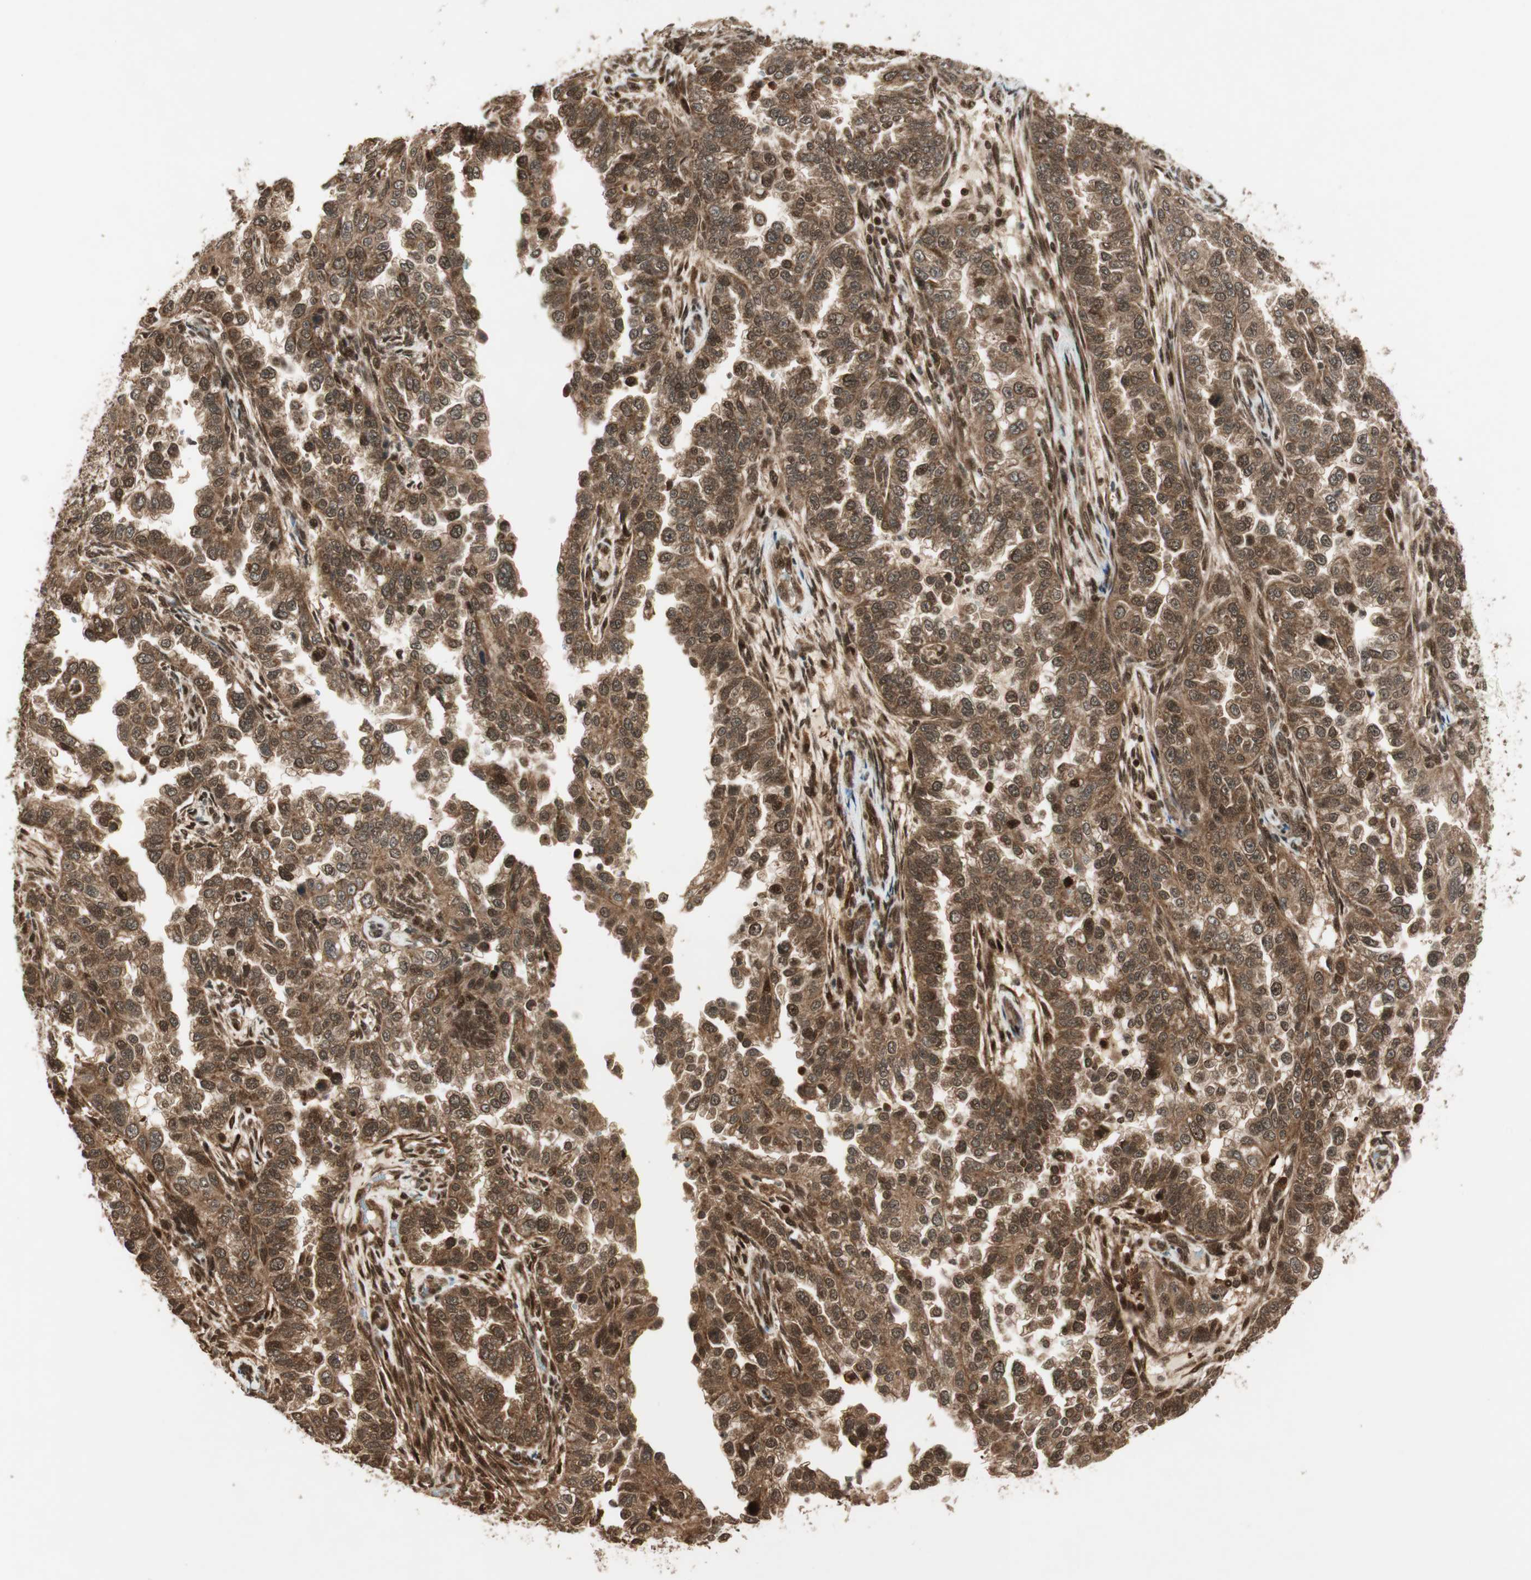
{"staining": {"intensity": "strong", "quantity": ">75%", "location": "cytoplasmic/membranous,nuclear"}, "tissue": "endometrial cancer", "cell_type": "Tumor cells", "image_type": "cancer", "snomed": [{"axis": "morphology", "description": "Adenocarcinoma, NOS"}, {"axis": "topography", "description": "Endometrium"}], "caption": "High-power microscopy captured an IHC photomicrograph of adenocarcinoma (endometrial), revealing strong cytoplasmic/membranous and nuclear staining in approximately >75% of tumor cells. (DAB (3,3'-diaminobenzidine) IHC with brightfield microscopy, high magnification).", "gene": "RPA3", "patient": {"sex": "female", "age": 85}}